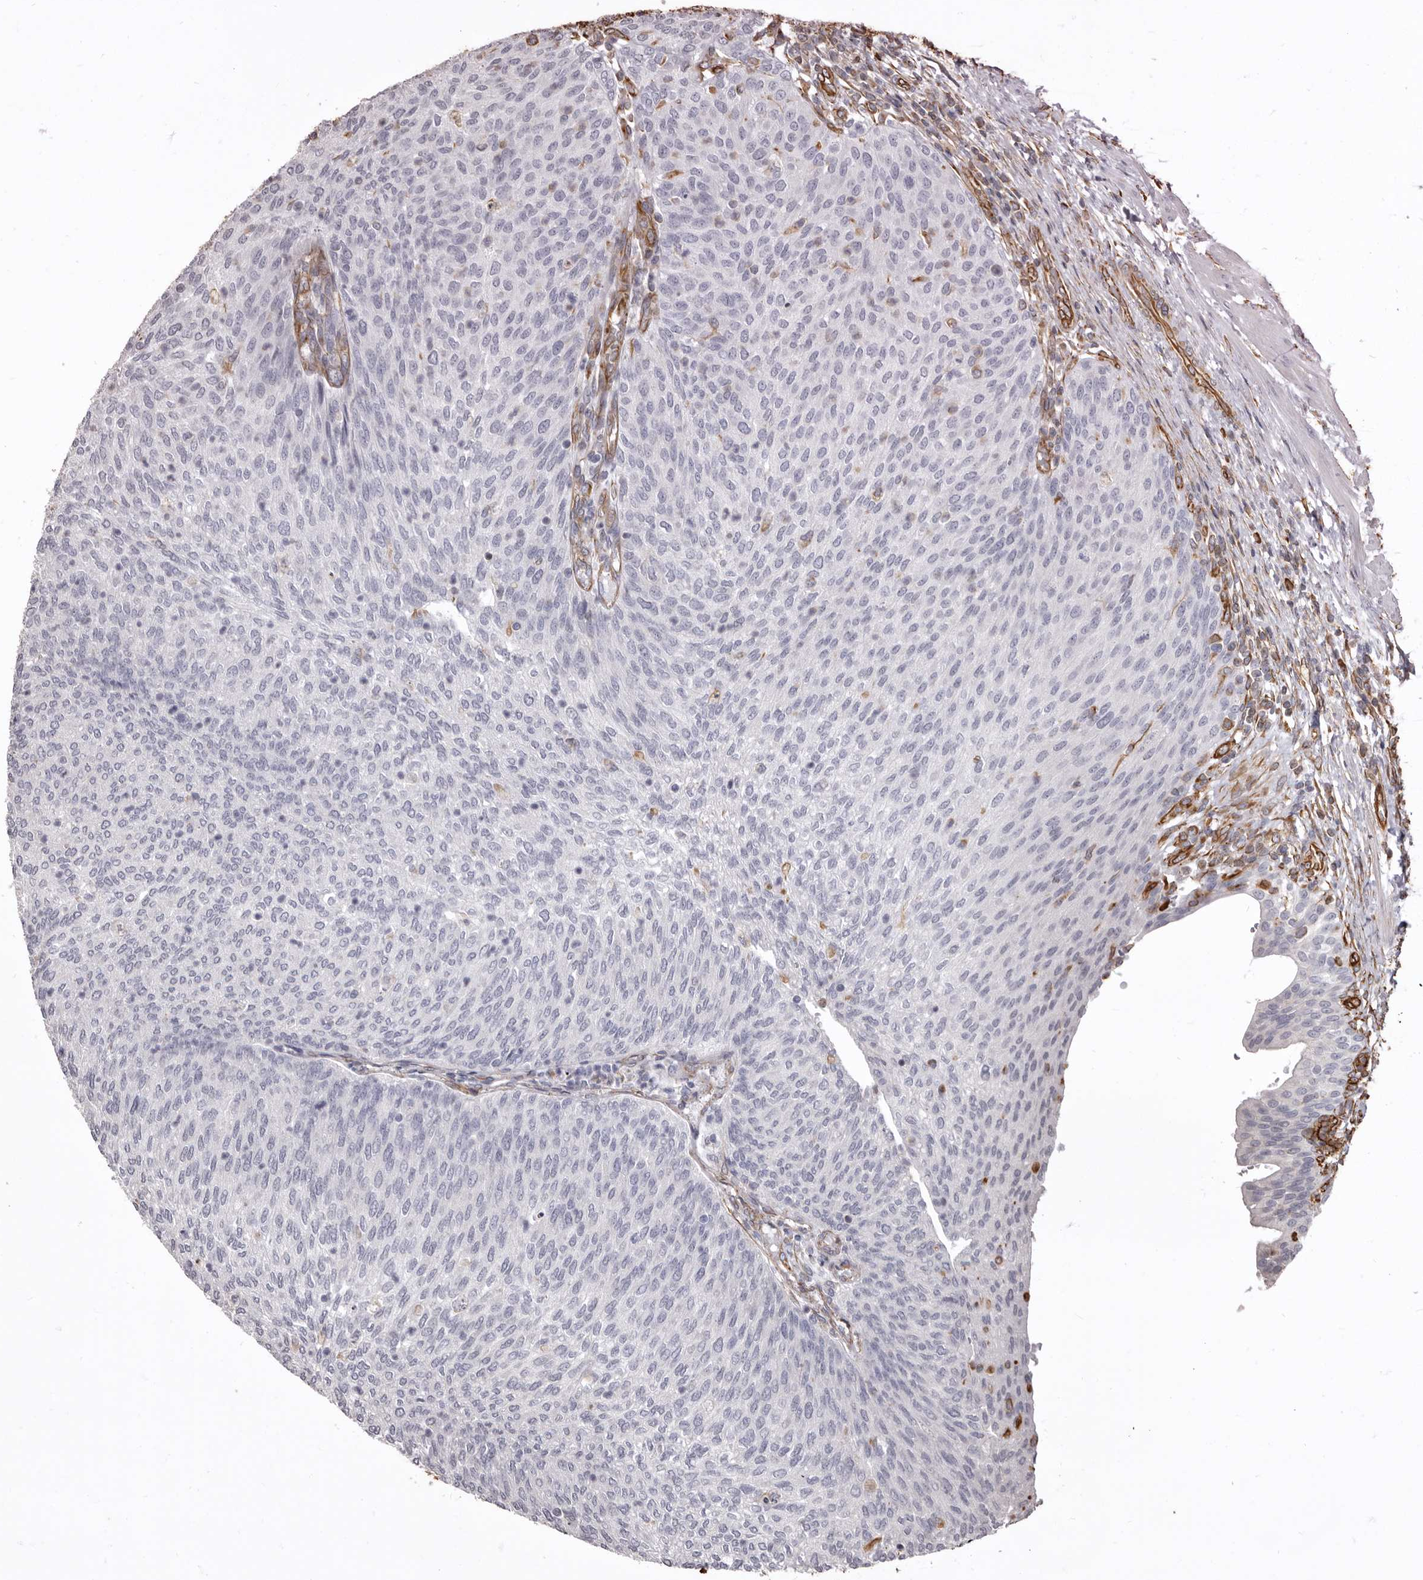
{"staining": {"intensity": "negative", "quantity": "none", "location": "none"}, "tissue": "urothelial cancer", "cell_type": "Tumor cells", "image_type": "cancer", "snomed": [{"axis": "morphology", "description": "Urothelial carcinoma, Low grade"}, {"axis": "topography", "description": "Urinary bladder"}], "caption": "Histopathology image shows no significant protein staining in tumor cells of urothelial cancer.", "gene": "MTURN", "patient": {"sex": "female", "age": 79}}